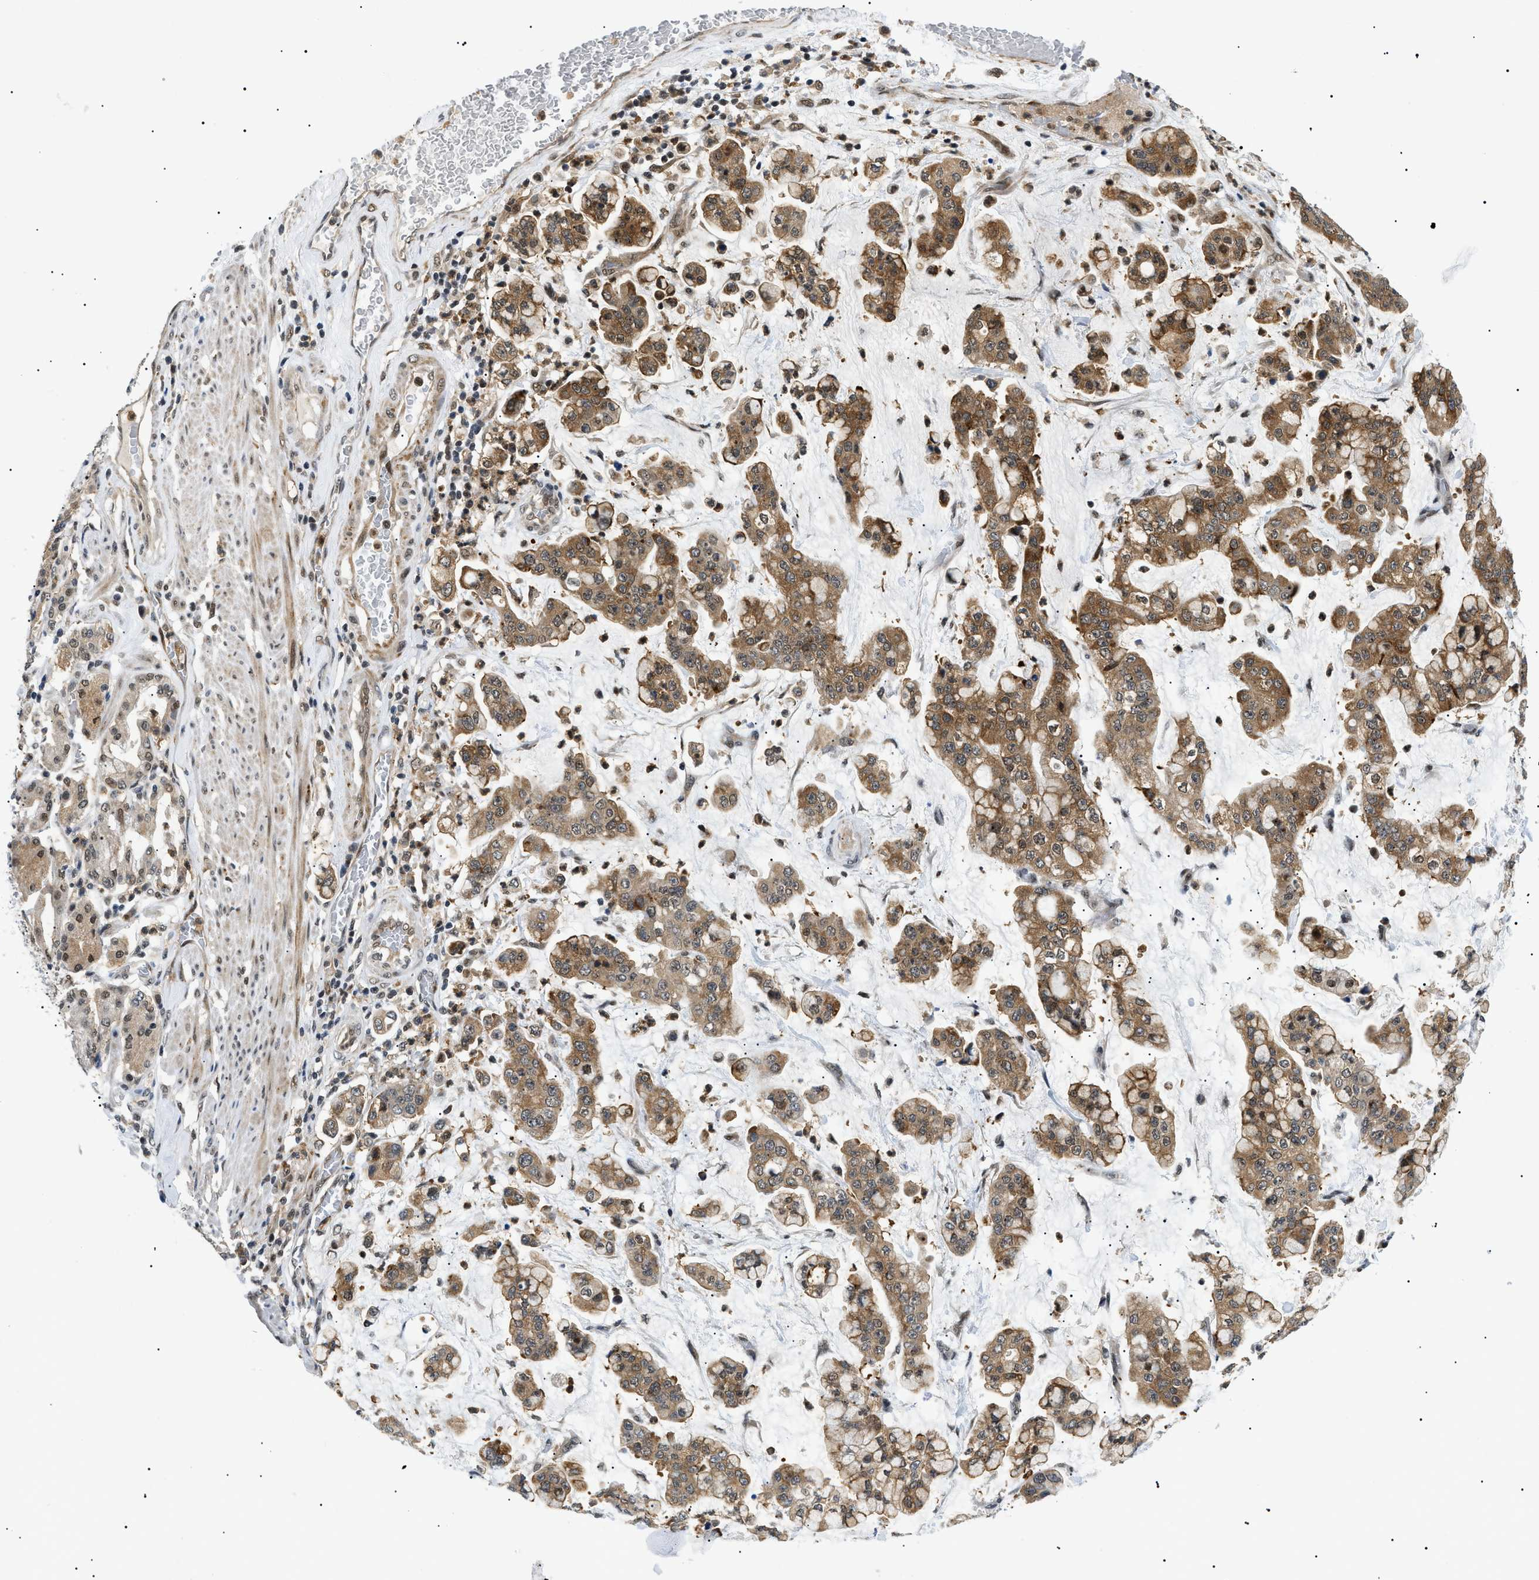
{"staining": {"intensity": "moderate", "quantity": ">75%", "location": "cytoplasmic/membranous,nuclear"}, "tissue": "stomach cancer", "cell_type": "Tumor cells", "image_type": "cancer", "snomed": [{"axis": "morphology", "description": "Normal tissue, NOS"}, {"axis": "morphology", "description": "Adenocarcinoma, NOS"}, {"axis": "topography", "description": "Stomach, upper"}, {"axis": "topography", "description": "Stomach"}], "caption": "Immunohistochemistry staining of adenocarcinoma (stomach), which displays medium levels of moderate cytoplasmic/membranous and nuclear staining in approximately >75% of tumor cells indicating moderate cytoplasmic/membranous and nuclear protein staining. The staining was performed using DAB (brown) for protein detection and nuclei were counterstained in hematoxylin (blue).", "gene": "RBM15", "patient": {"sex": "male", "age": 76}}